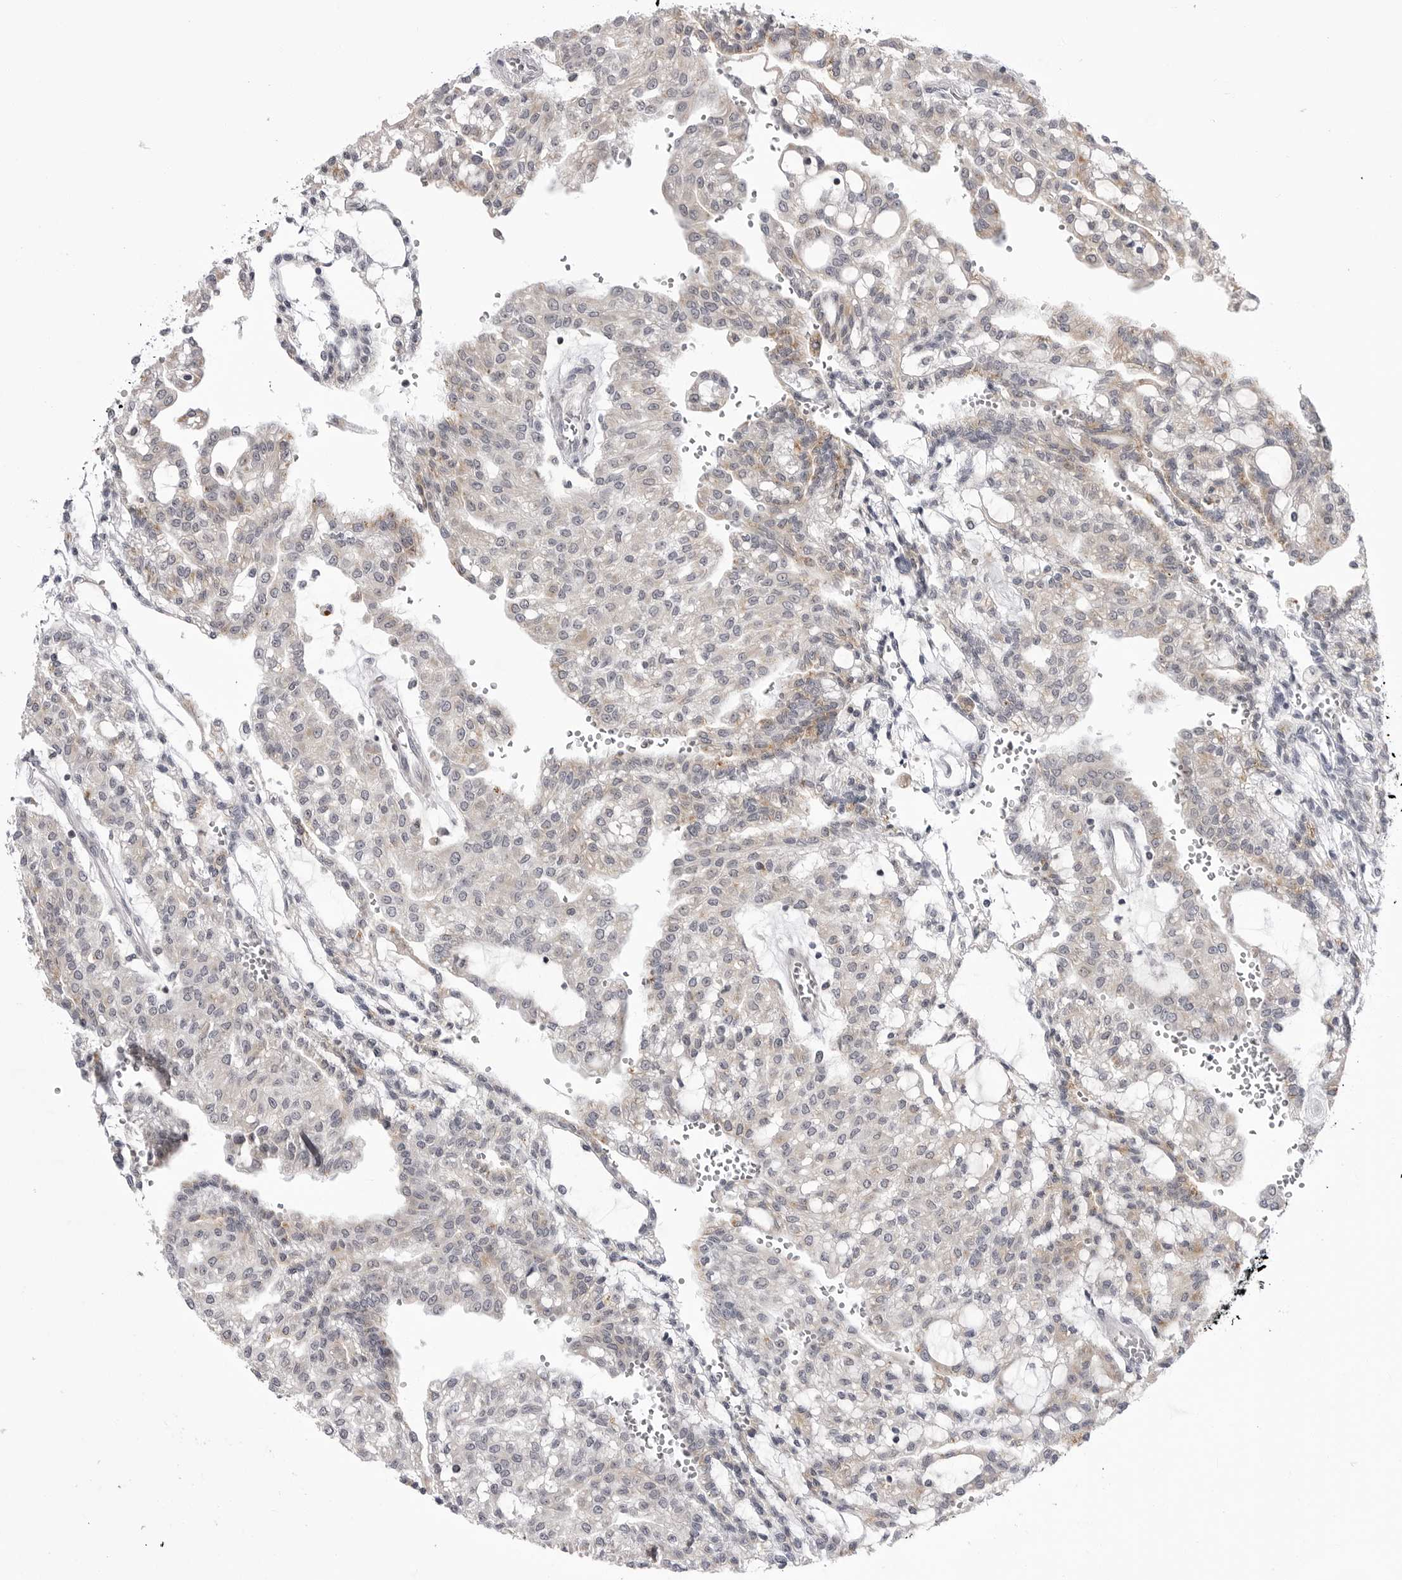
{"staining": {"intensity": "negative", "quantity": "none", "location": "none"}, "tissue": "renal cancer", "cell_type": "Tumor cells", "image_type": "cancer", "snomed": [{"axis": "morphology", "description": "Adenocarcinoma, NOS"}, {"axis": "topography", "description": "Kidney"}], "caption": "This is an immunohistochemistry (IHC) histopathology image of human adenocarcinoma (renal). There is no positivity in tumor cells.", "gene": "CCDC18", "patient": {"sex": "male", "age": 63}}